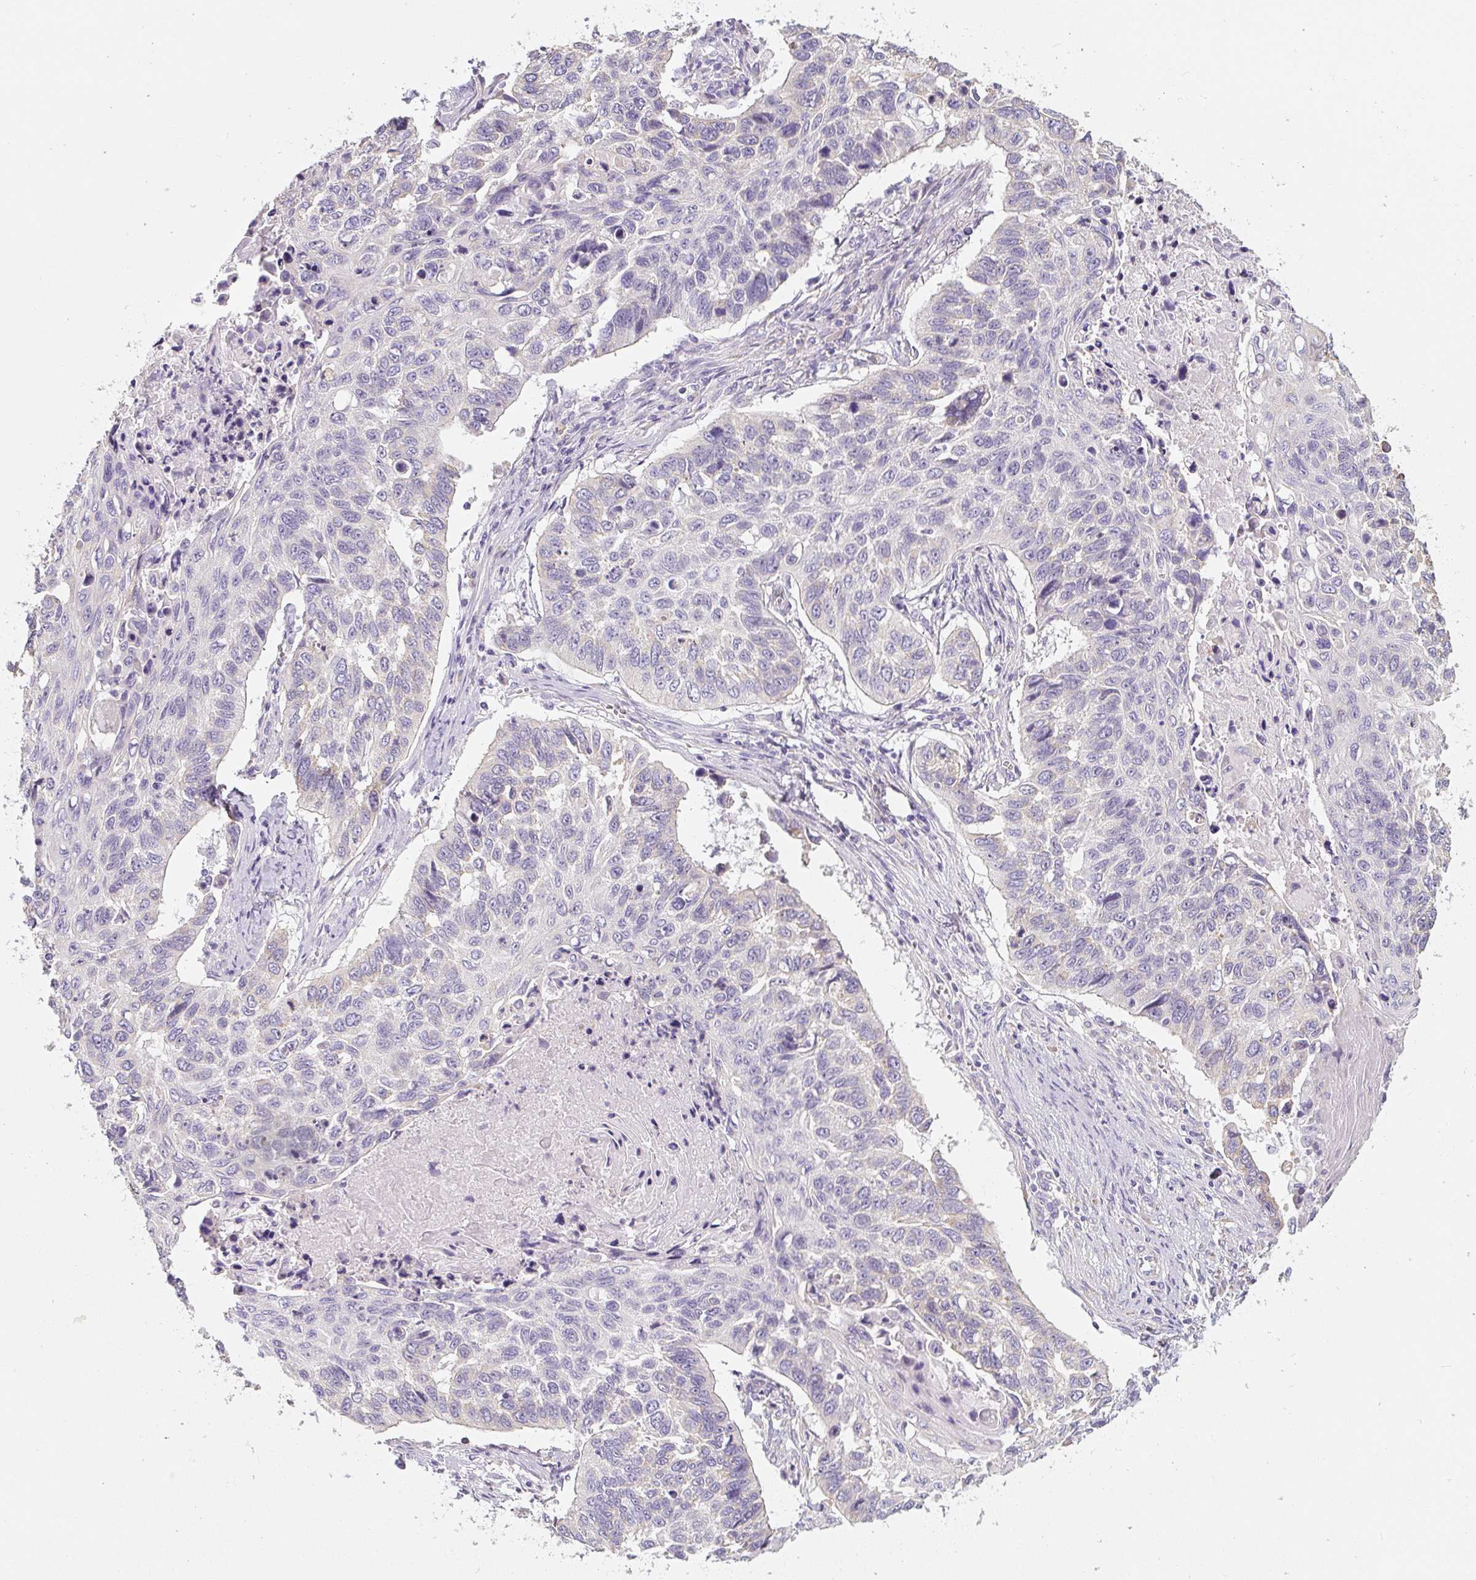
{"staining": {"intensity": "negative", "quantity": "none", "location": "none"}, "tissue": "lung cancer", "cell_type": "Tumor cells", "image_type": "cancer", "snomed": [{"axis": "morphology", "description": "Squamous cell carcinoma, NOS"}, {"axis": "topography", "description": "Lung"}], "caption": "The immunohistochemistry photomicrograph has no significant staining in tumor cells of squamous cell carcinoma (lung) tissue.", "gene": "PWWP3B", "patient": {"sex": "male", "age": 62}}